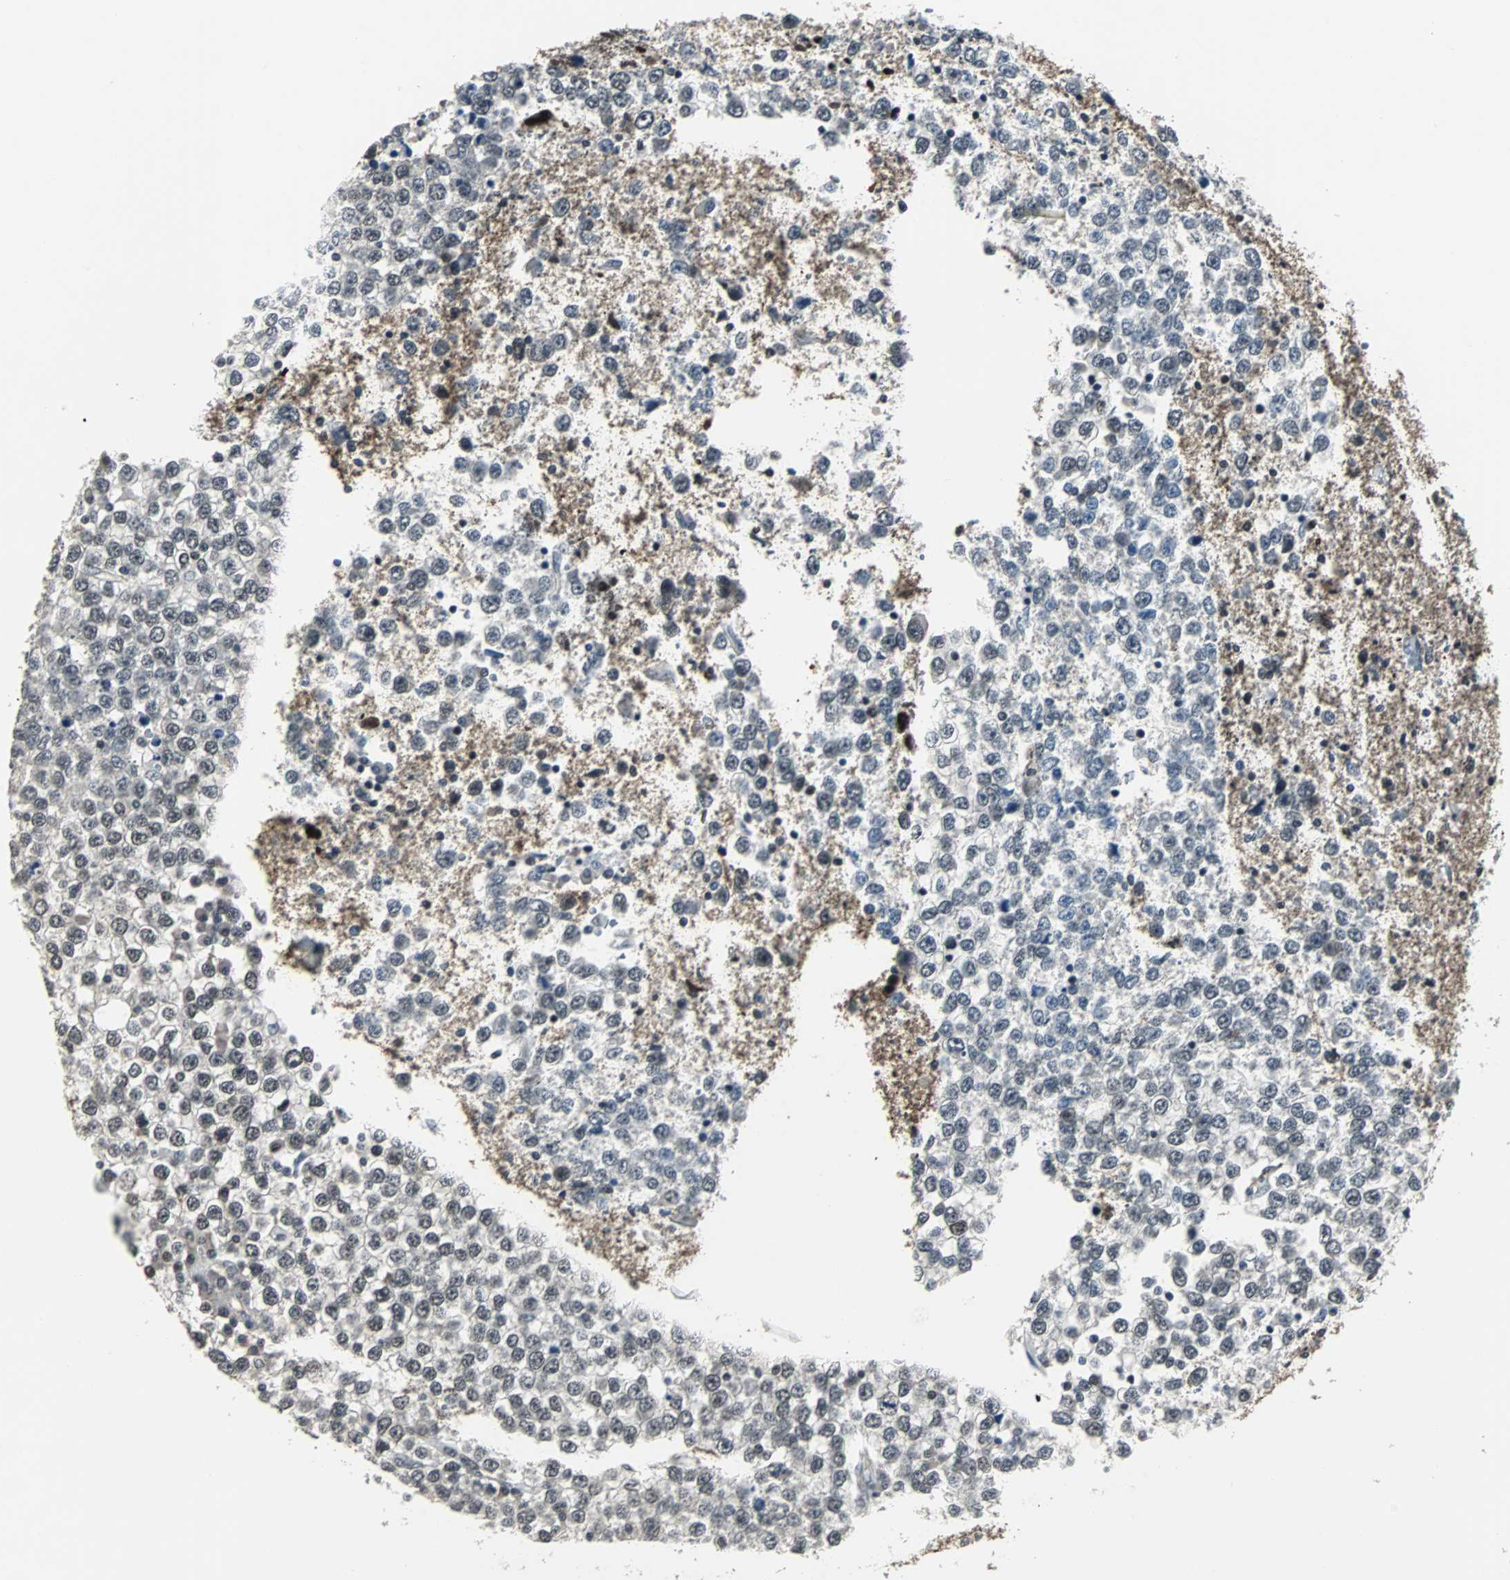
{"staining": {"intensity": "negative", "quantity": "none", "location": "none"}, "tissue": "testis cancer", "cell_type": "Tumor cells", "image_type": "cancer", "snomed": [{"axis": "morphology", "description": "Seminoma, NOS"}, {"axis": "topography", "description": "Testis"}], "caption": "Immunohistochemistry photomicrograph of human testis cancer stained for a protein (brown), which reveals no staining in tumor cells. The staining was performed using DAB (3,3'-diaminobenzidine) to visualize the protein expression in brown, while the nuclei were stained in blue with hematoxylin (Magnification: 20x).", "gene": "MKX", "patient": {"sex": "male", "age": 65}}